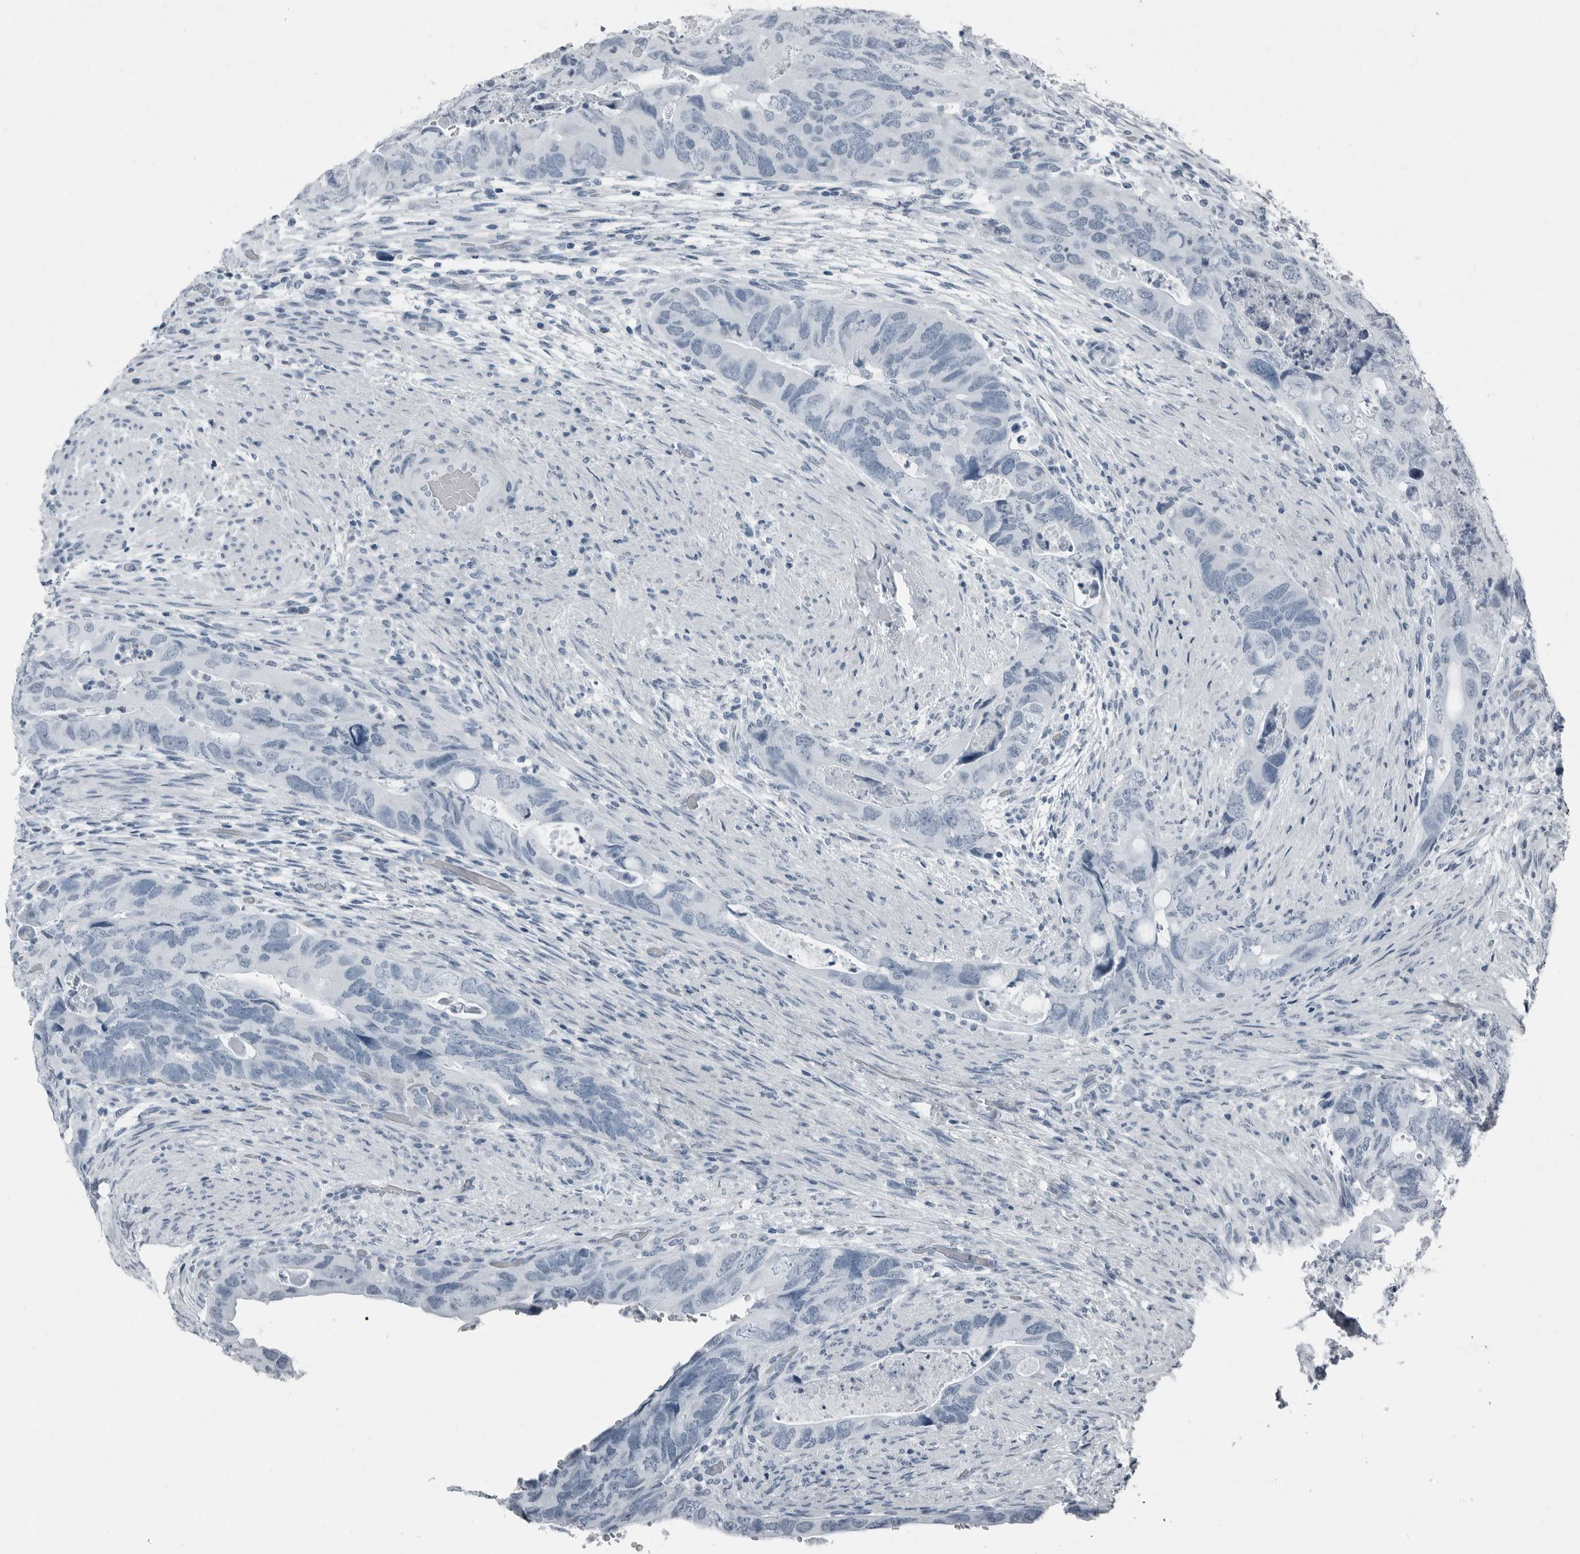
{"staining": {"intensity": "negative", "quantity": "none", "location": "none"}, "tissue": "colorectal cancer", "cell_type": "Tumor cells", "image_type": "cancer", "snomed": [{"axis": "morphology", "description": "Adenocarcinoma, NOS"}, {"axis": "topography", "description": "Rectum"}], "caption": "The micrograph demonstrates no staining of tumor cells in adenocarcinoma (colorectal).", "gene": "PRSS1", "patient": {"sex": "male", "age": 63}}